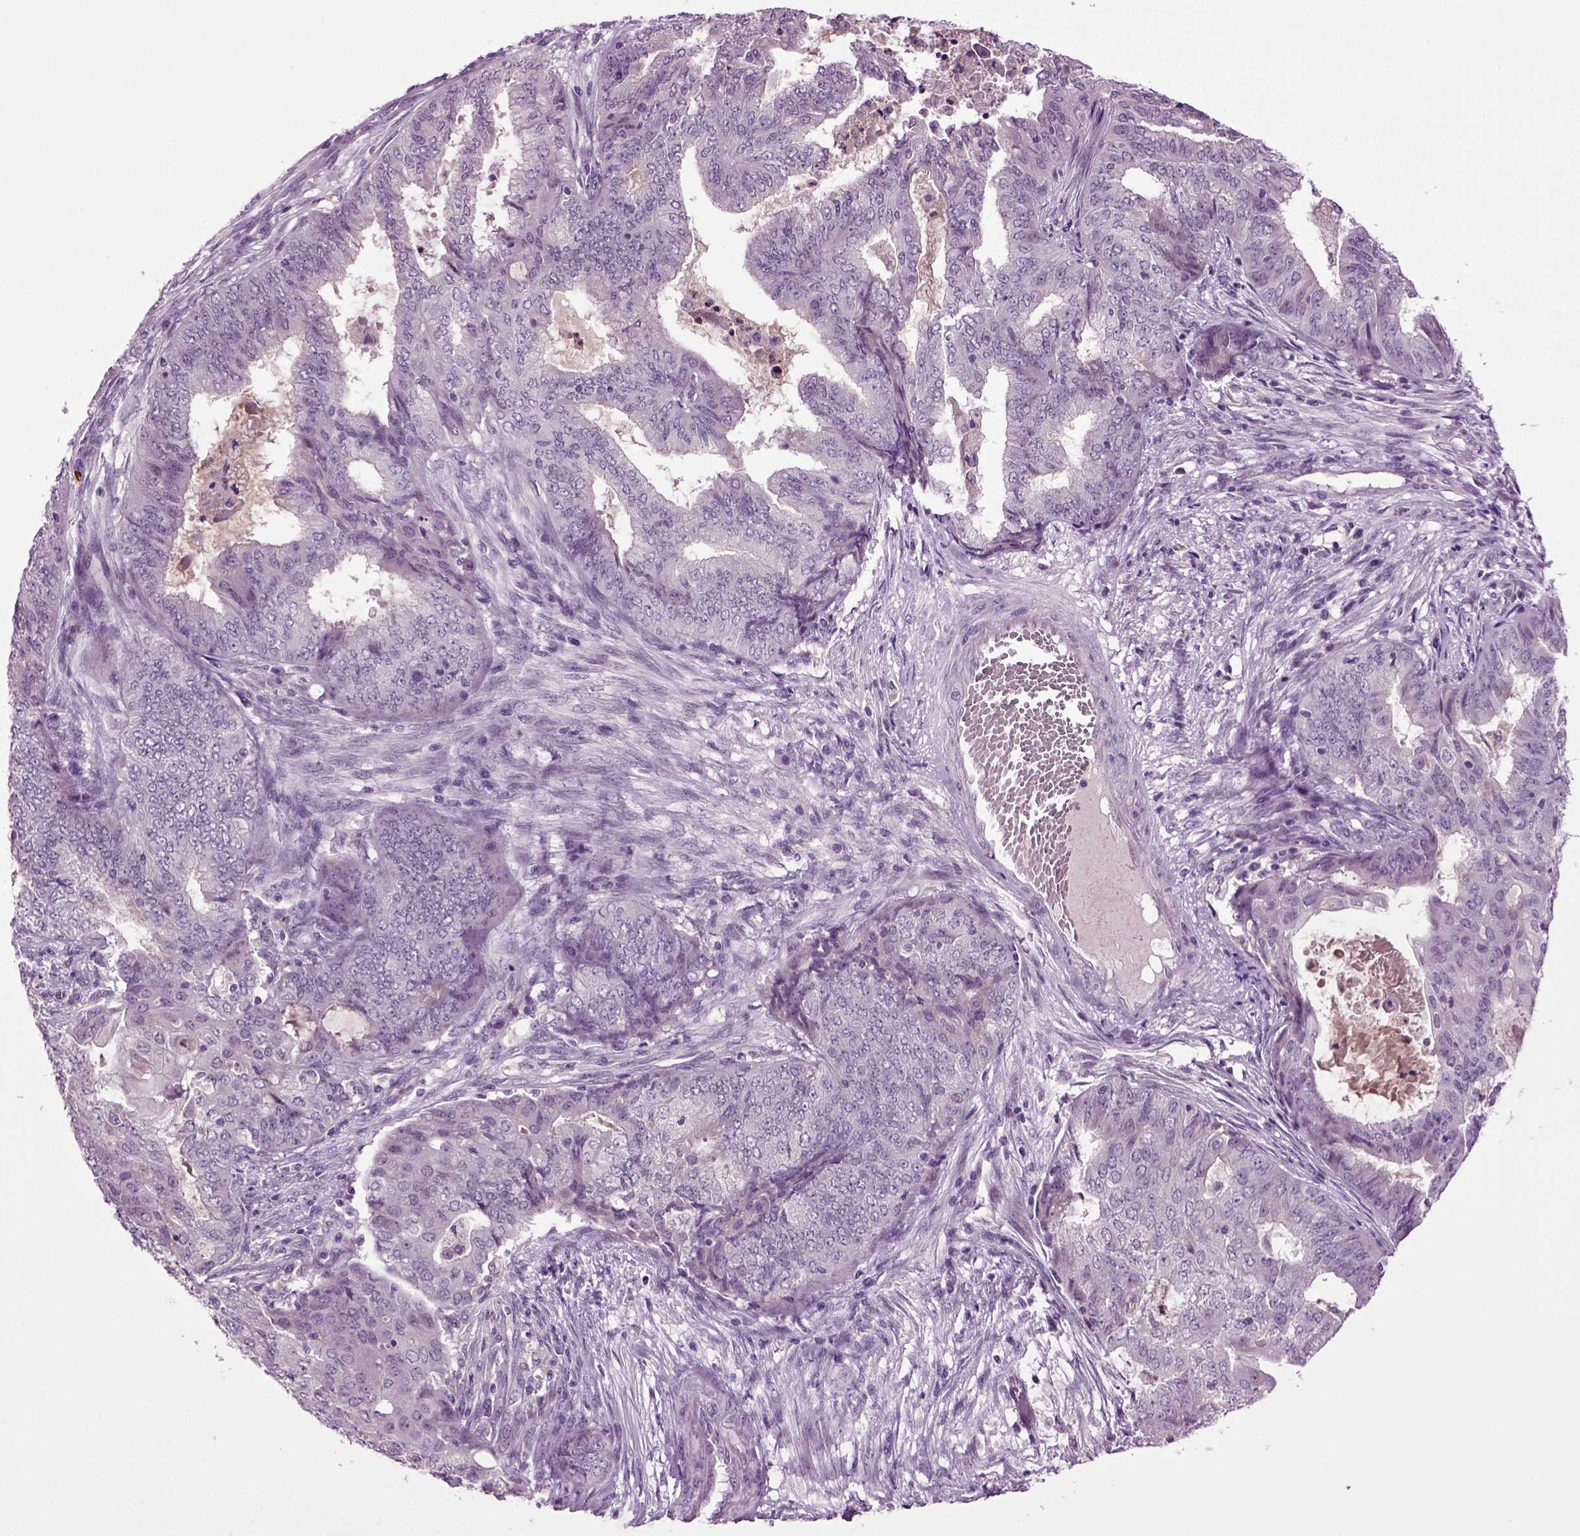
{"staining": {"intensity": "negative", "quantity": "none", "location": "none"}, "tissue": "endometrial cancer", "cell_type": "Tumor cells", "image_type": "cancer", "snomed": [{"axis": "morphology", "description": "Adenocarcinoma, NOS"}, {"axis": "topography", "description": "Endometrium"}], "caption": "IHC of human endometrial cancer (adenocarcinoma) exhibits no expression in tumor cells. (DAB immunohistochemistry (IHC) visualized using brightfield microscopy, high magnification).", "gene": "FGF11", "patient": {"sex": "female", "age": 62}}